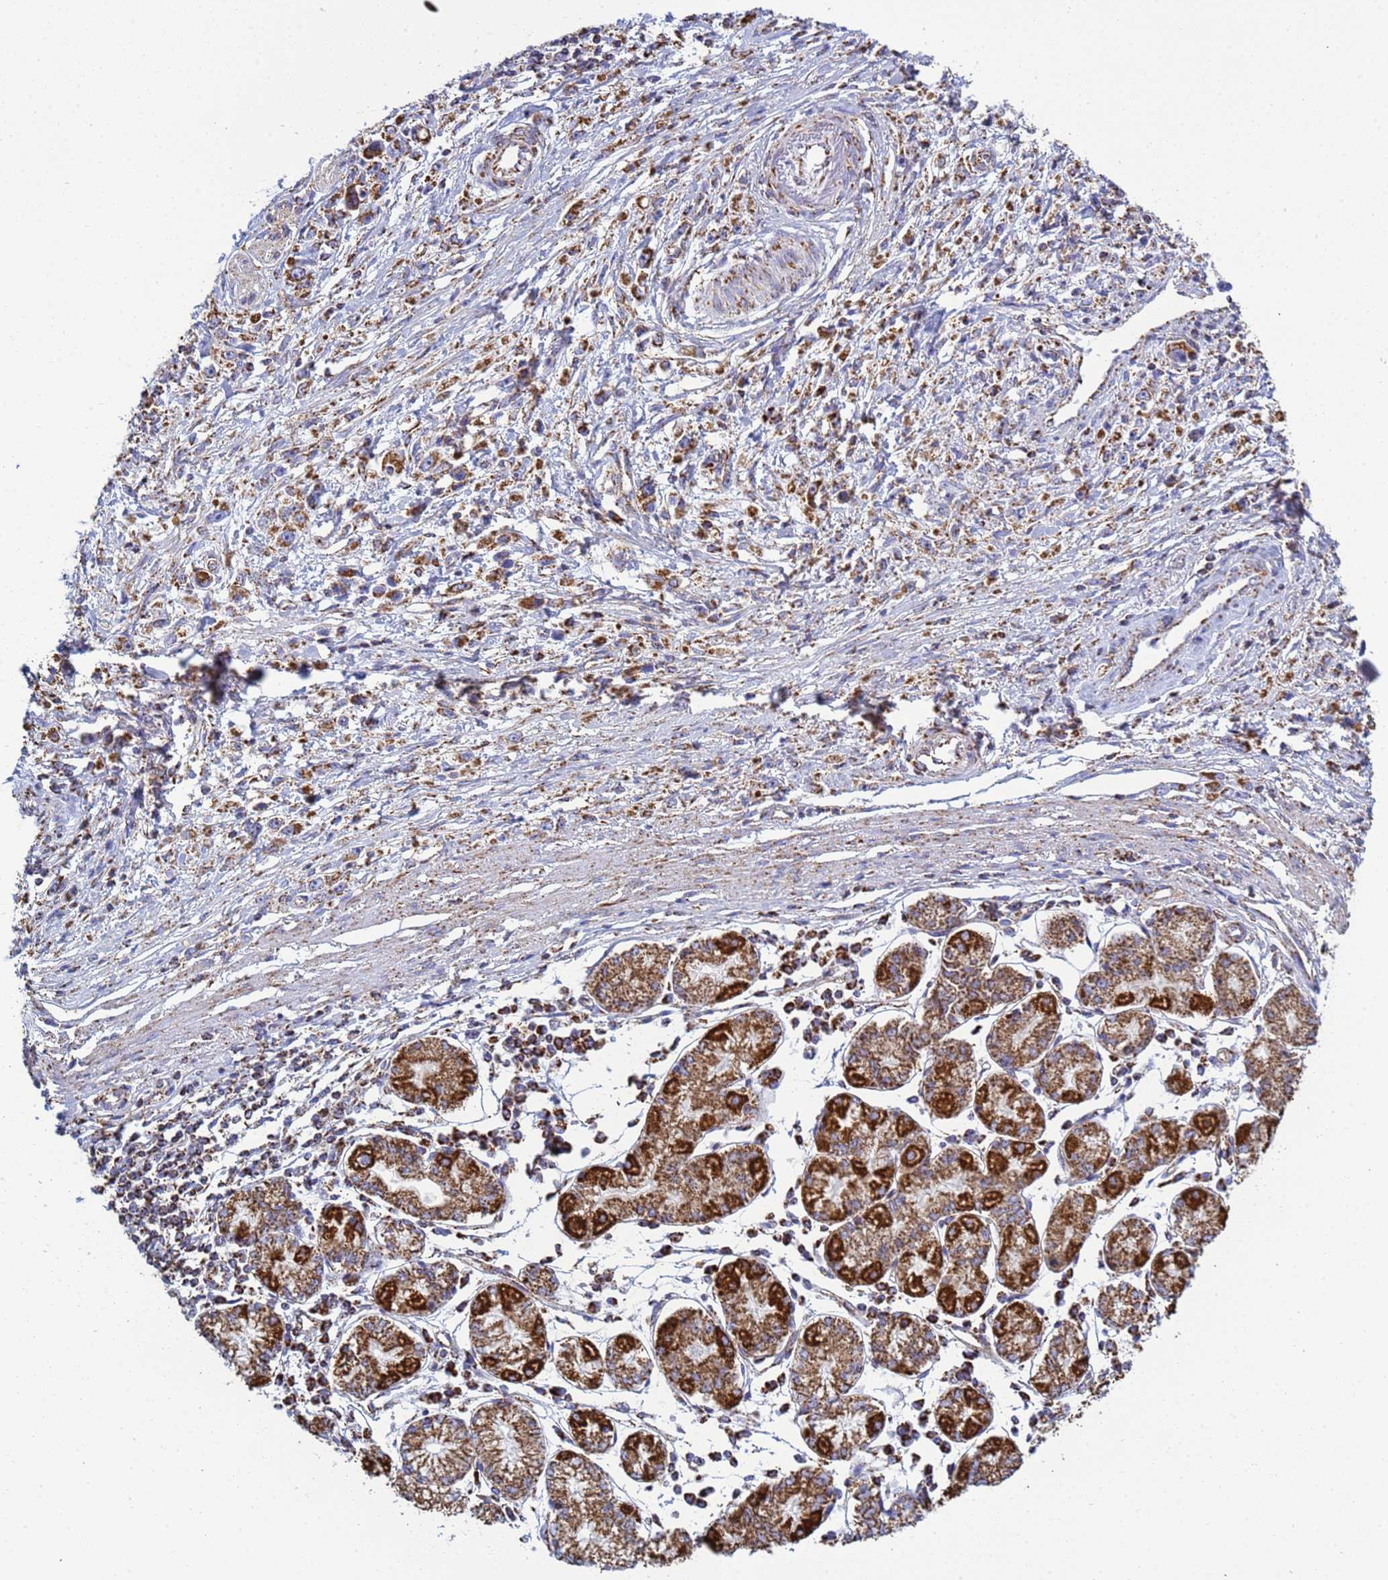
{"staining": {"intensity": "strong", "quantity": ">75%", "location": "cytoplasmic/membranous"}, "tissue": "stomach cancer", "cell_type": "Tumor cells", "image_type": "cancer", "snomed": [{"axis": "morphology", "description": "Adenocarcinoma, NOS"}, {"axis": "topography", "description": "Stomach"}], "caption": "Stomach cancer (adenocarcinoma) was stained to show a protein in brown. There is high levels of strong cytoplasmic/membranous positivity in approximately >75% of tumor cells.", "gene": "COQ4", "patient": {"sex": "female", "age": 59}}